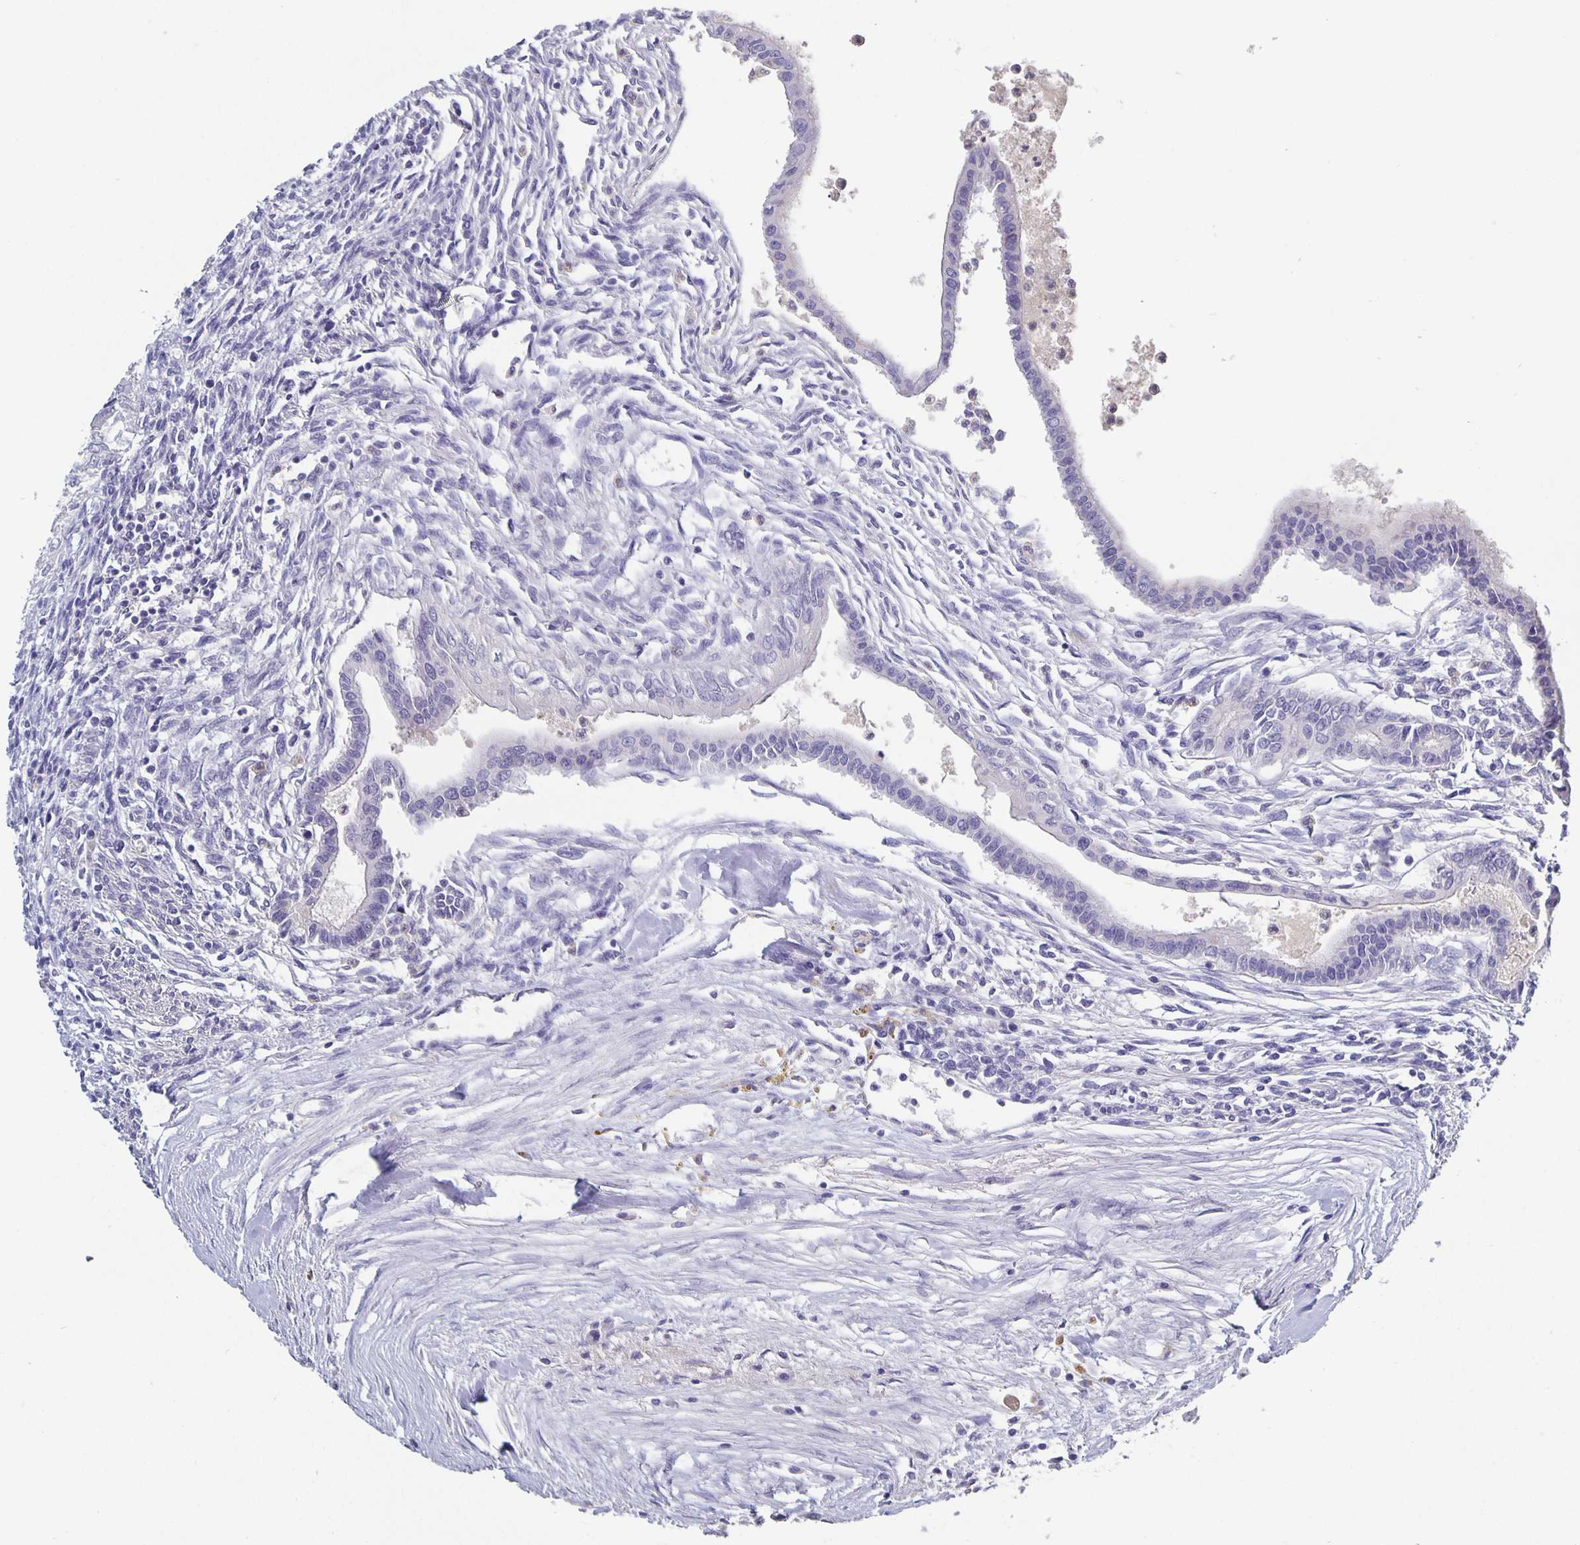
{"staining": {"intensity": "negative", "quantity": "none", "location": "none"}, "tissue": "testis cancer", "cell_type": "Tumor cells", "image_type": "cancer", "snomed": [{"axis": "morphology", "description": "Carcinoma, Embryonal, NOS"}, {"axis": "topography", "description": "Testis"}], "caption": "Immunohistochemical staining of testis cancer demonstrates no significant positivity in tumor cells.", "gene": "GDF15", "patient": {"sex": "male", "age": 37}}